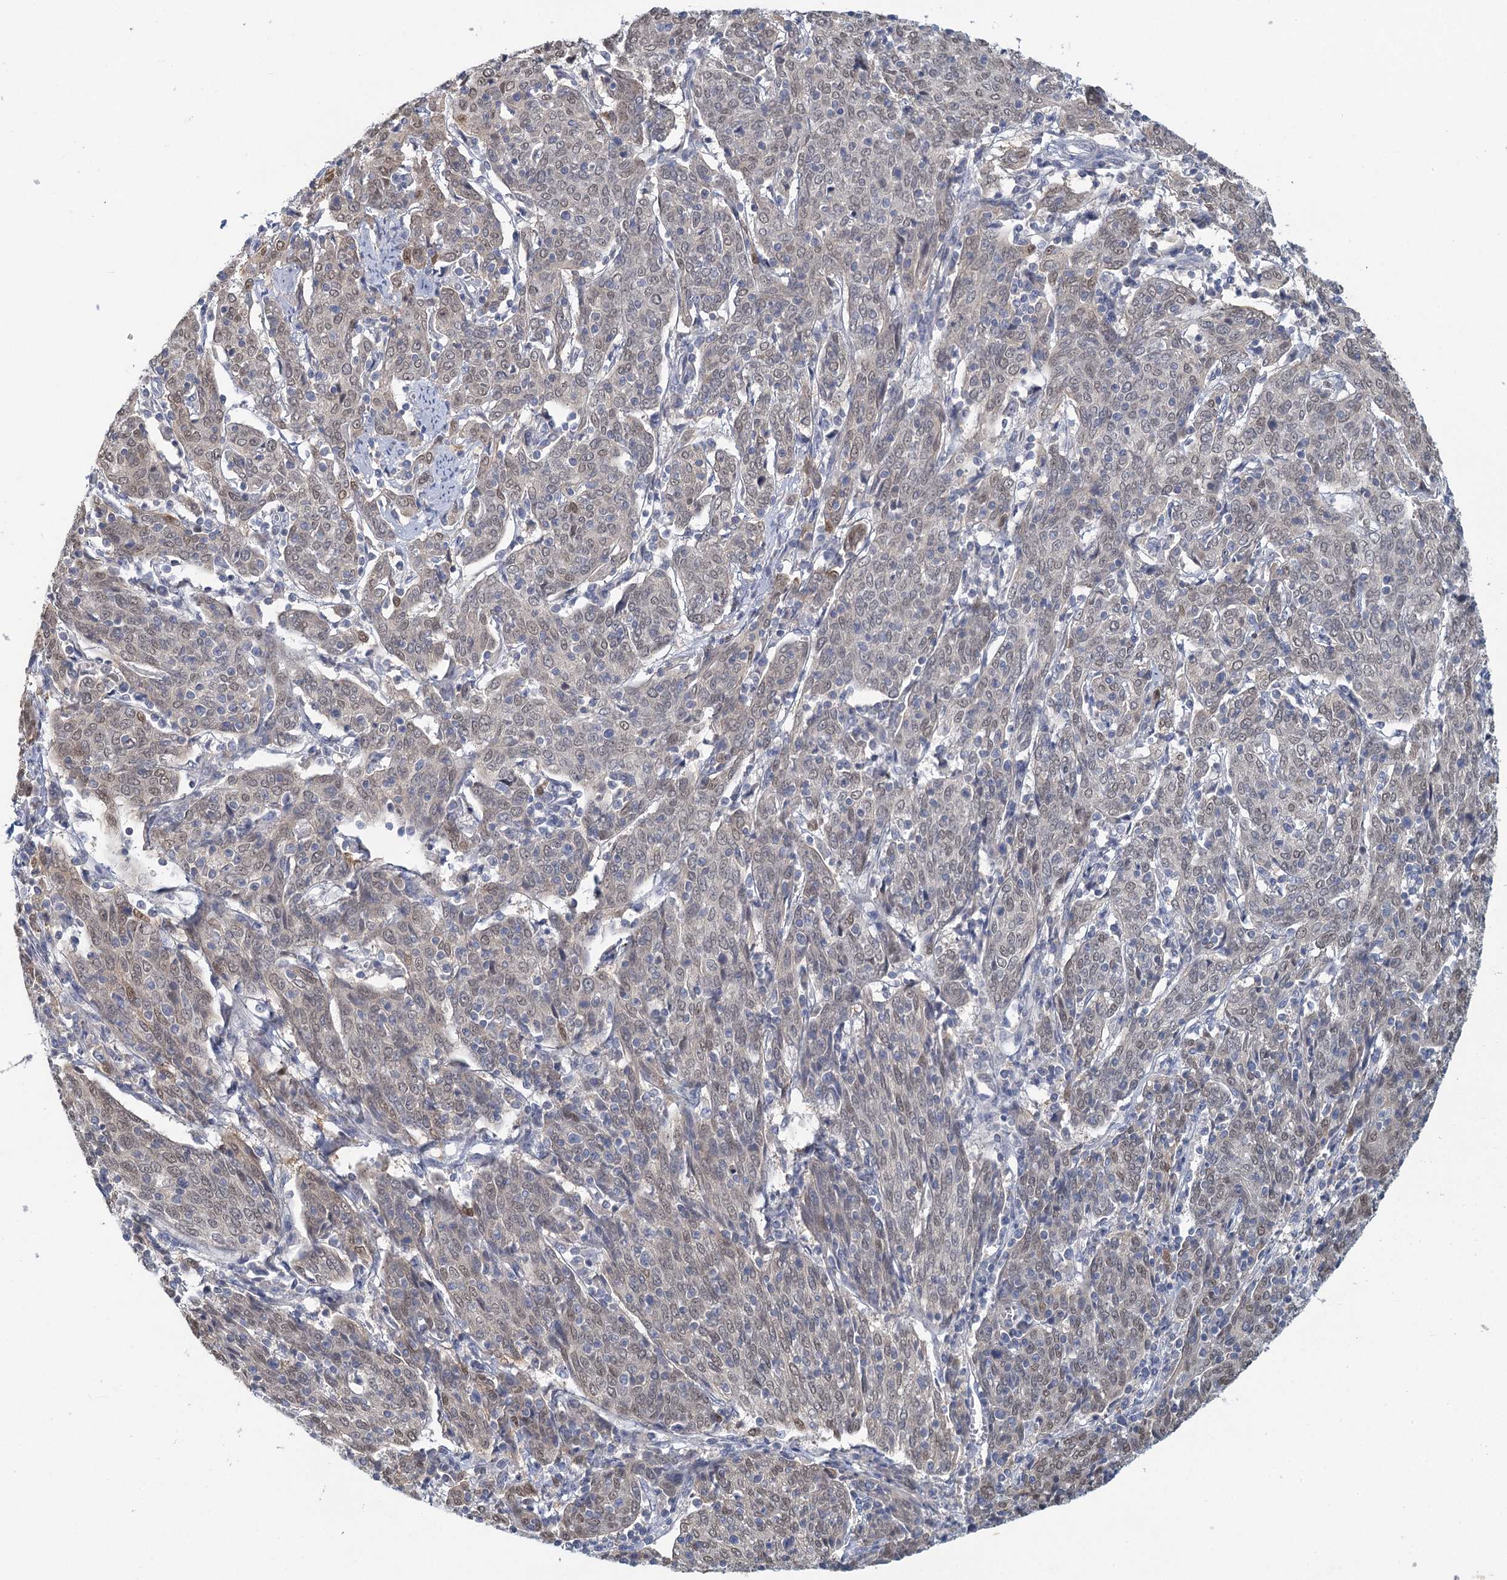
{"staining": {"intensity": "weak", "quantity": "25%-75%", "location": "cytoplasmic/membranous,nuclear"}, "tissue": "cervical cancer", "cell_type": "Tumor cells", "image_type": "cancer", "snomed": [{"axis": "morphology", "description": "Squamous cell carcinoma, NOS"}, {"axis": "topography", "description": "Cervix"}], "caption": "There is low levels of weak cytoplasmic/membranous and nuclear positivity in tumor cells of squamous cell carcinoma (cervical), as demonstrated by immunohistochemical staining (brown color).", "gene": "MYO7B", "patient": {"sex": "female", "age": 67}}